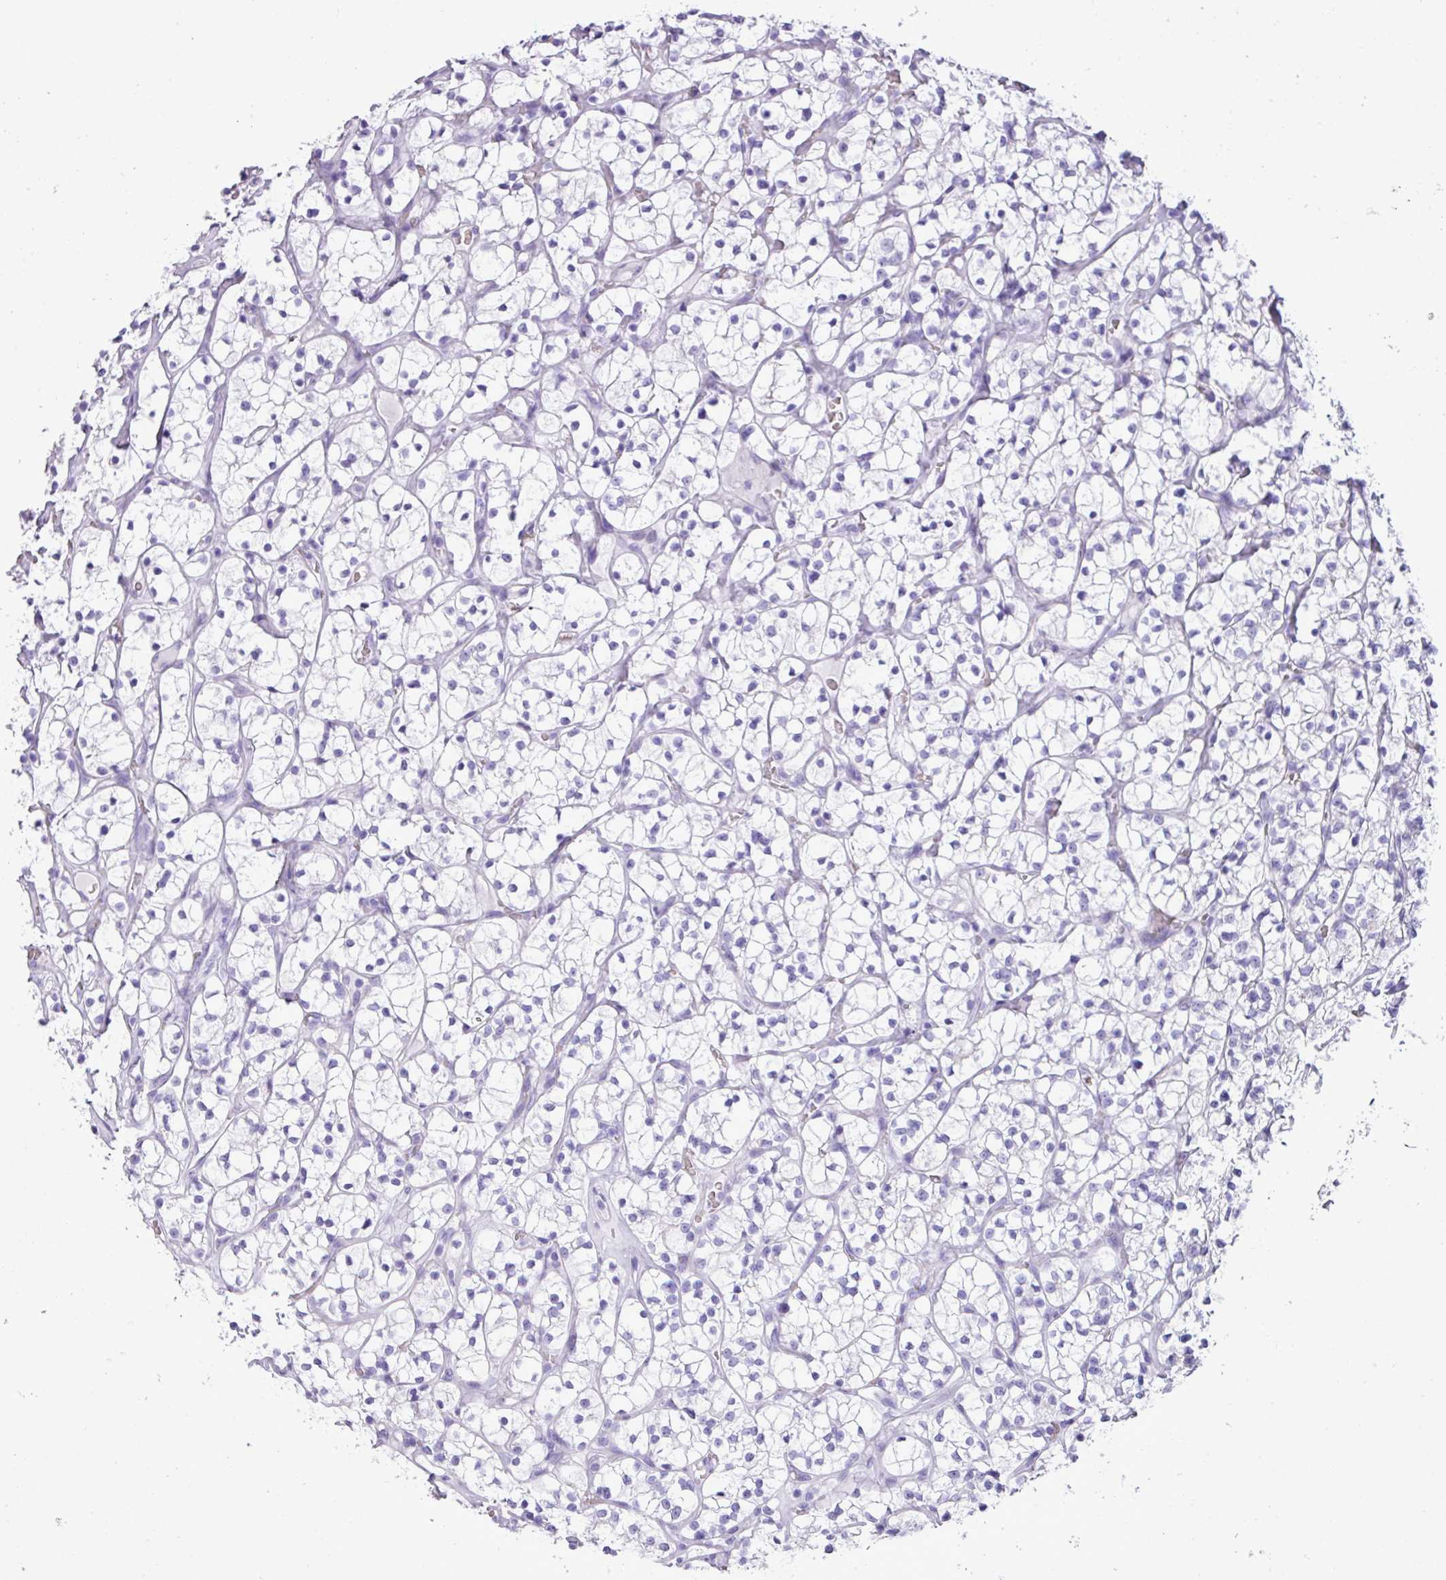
{"staining": {"intensity": "negative", "quantity": "none", "location": "none"}, "tissue": "renal cancer", "cell_type": "Tumor cells", "image_type": "cancer", "snomed": [{"axis": "morphology", "description": "Adenocarcinoma, NOS"}, {"axis": "topography", "description": "Kidney"}], "caption": "Tumor cells are negative for protein expression in human renal cancer.", "gene": "ZSCAN5A", "patient": {"sex": "female", "age": 64}}